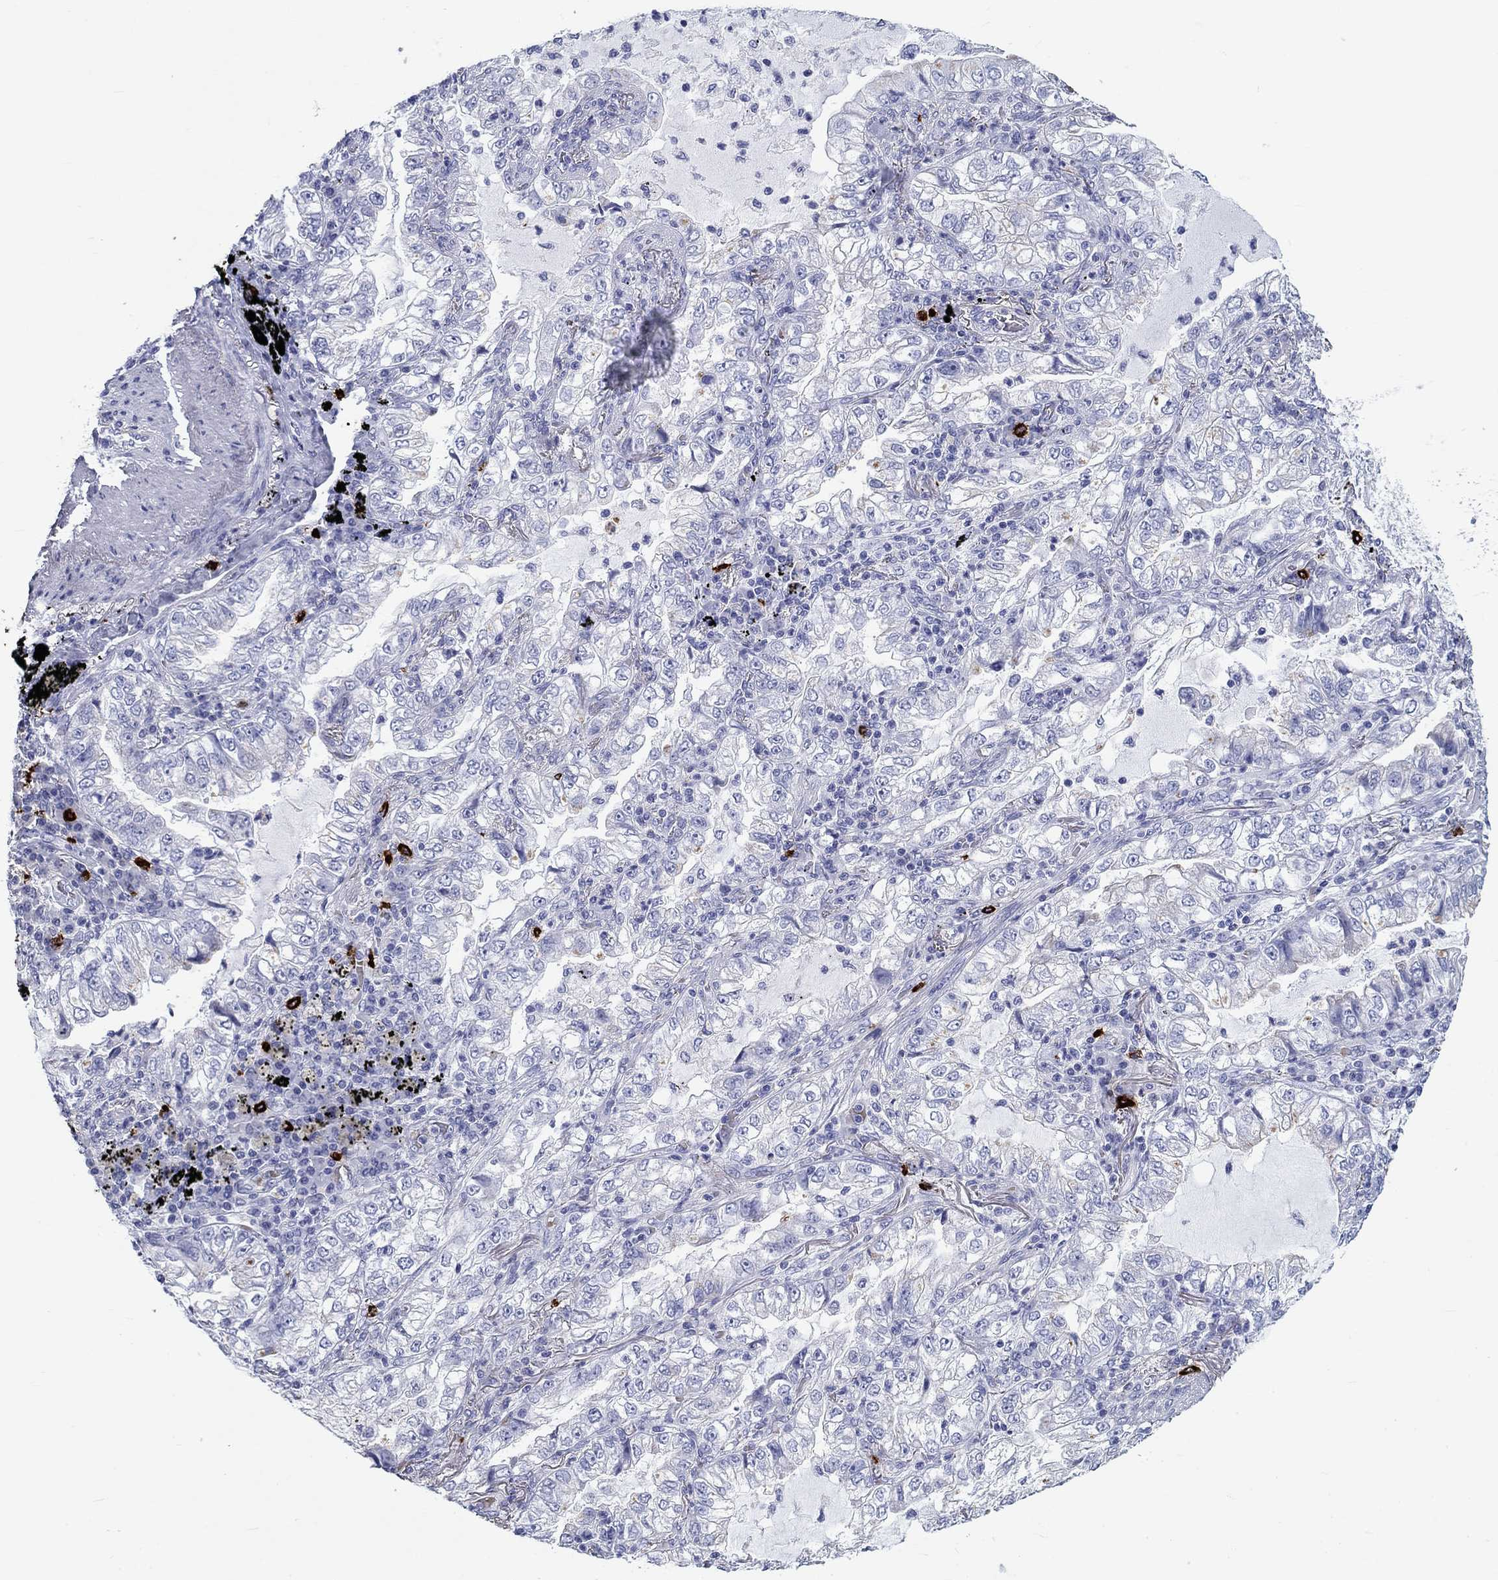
{"staining": {"intensity": "negative", "quantity": "none", "location": "none"}, "tissue": "lung cancer", "cell_type": "Tumor cells", "image_type": "cancer", "snomed": [{"axis": "morphology", "description": "Adenocarcinoma, NOS"}, {"axis": "topography", "description": "Lung"}], "caption": "Photomicrograph shows no protein positivity in tumor cells of lung cancer (adenocarcinoma) tissue.", "gene": "CD40LG", "patient": {"sex": "female", "age": 73}}